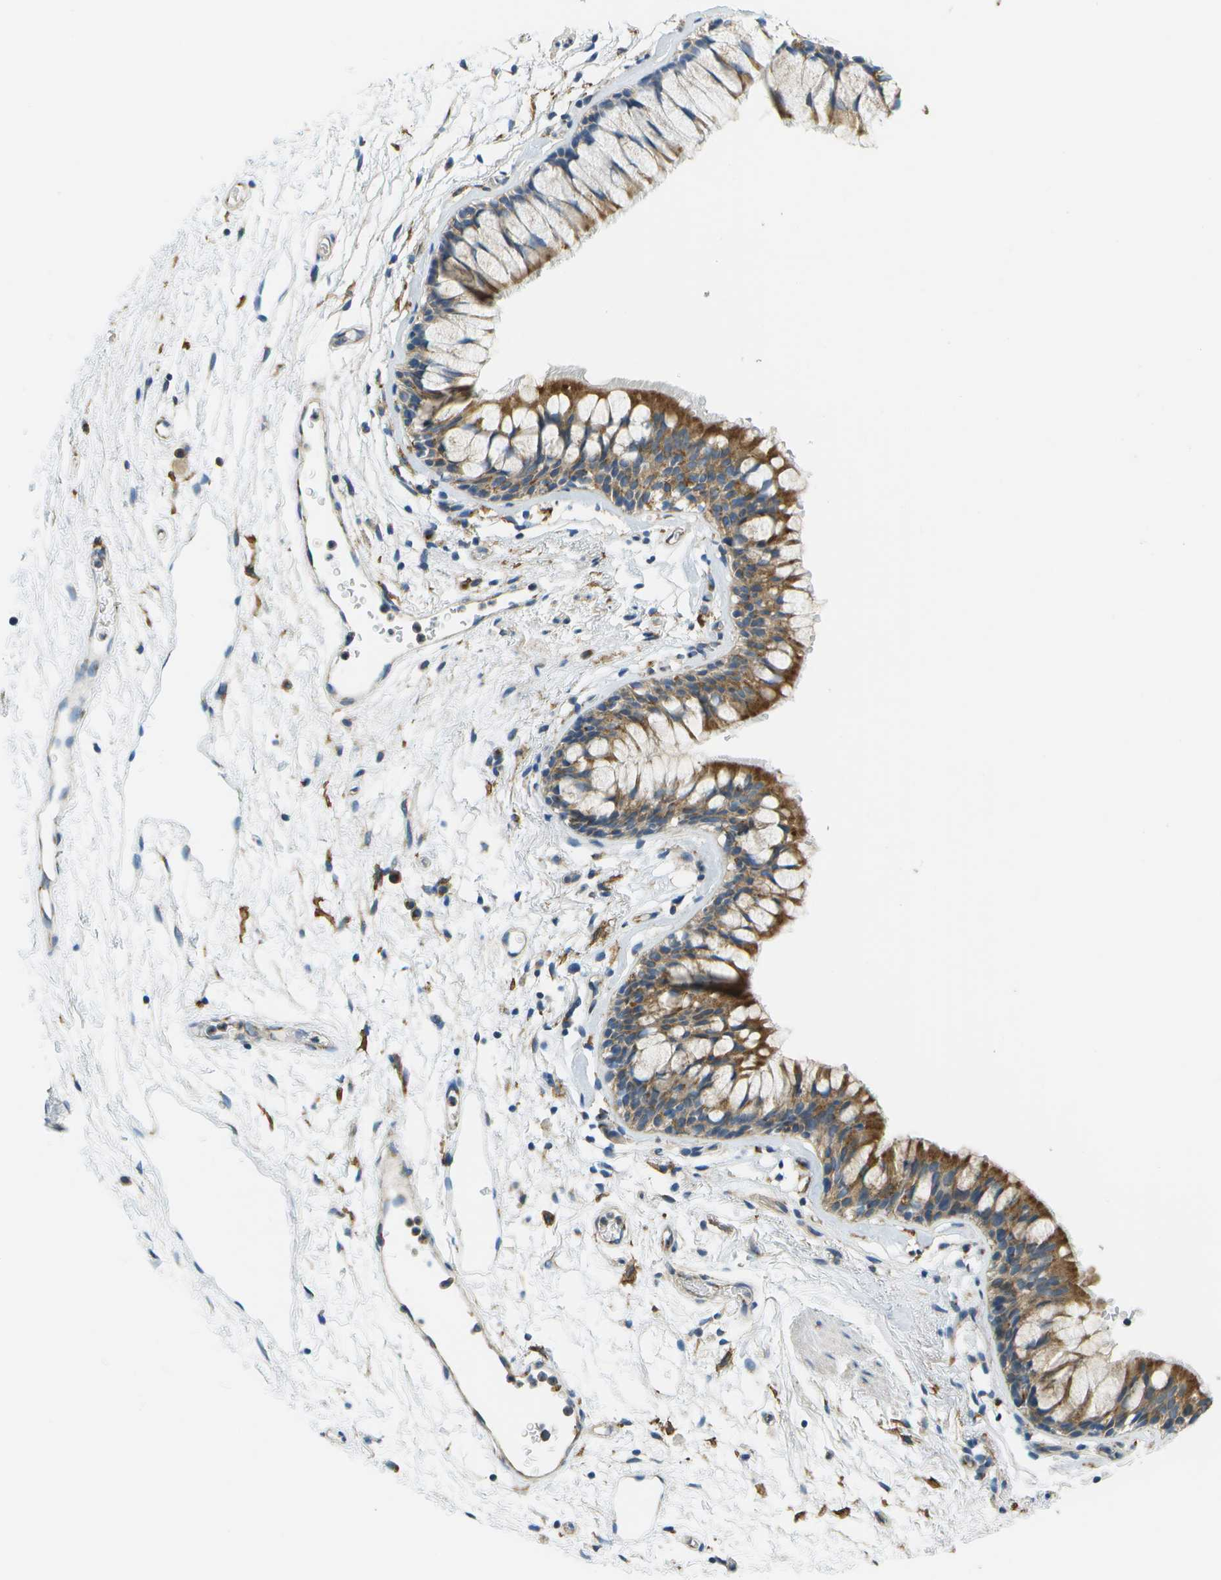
{"staining": {"intensity": "strong", "quantity": ">75%", "location": "cytoplasmic/membranous"}, "tissue": "bronchus", "cell_type": "Respiratory epithelial cells", "image_type": "normal", "snomed": [{"axis": "morphology", "description": "Normal tissue, NOS"}, {"axis": "topography", "description": "Cartilage tissue"}, {"axis": "topography", "description": "Bronchus"}], "caption": "Brown immunohistochemical staining in normal bronchus displays strong cytoplasmic/membranous staining in approximately >75% of respiratory epithelial cells.", "gene": "CLTC", "patient": {"sex": "female", "age": 53}}